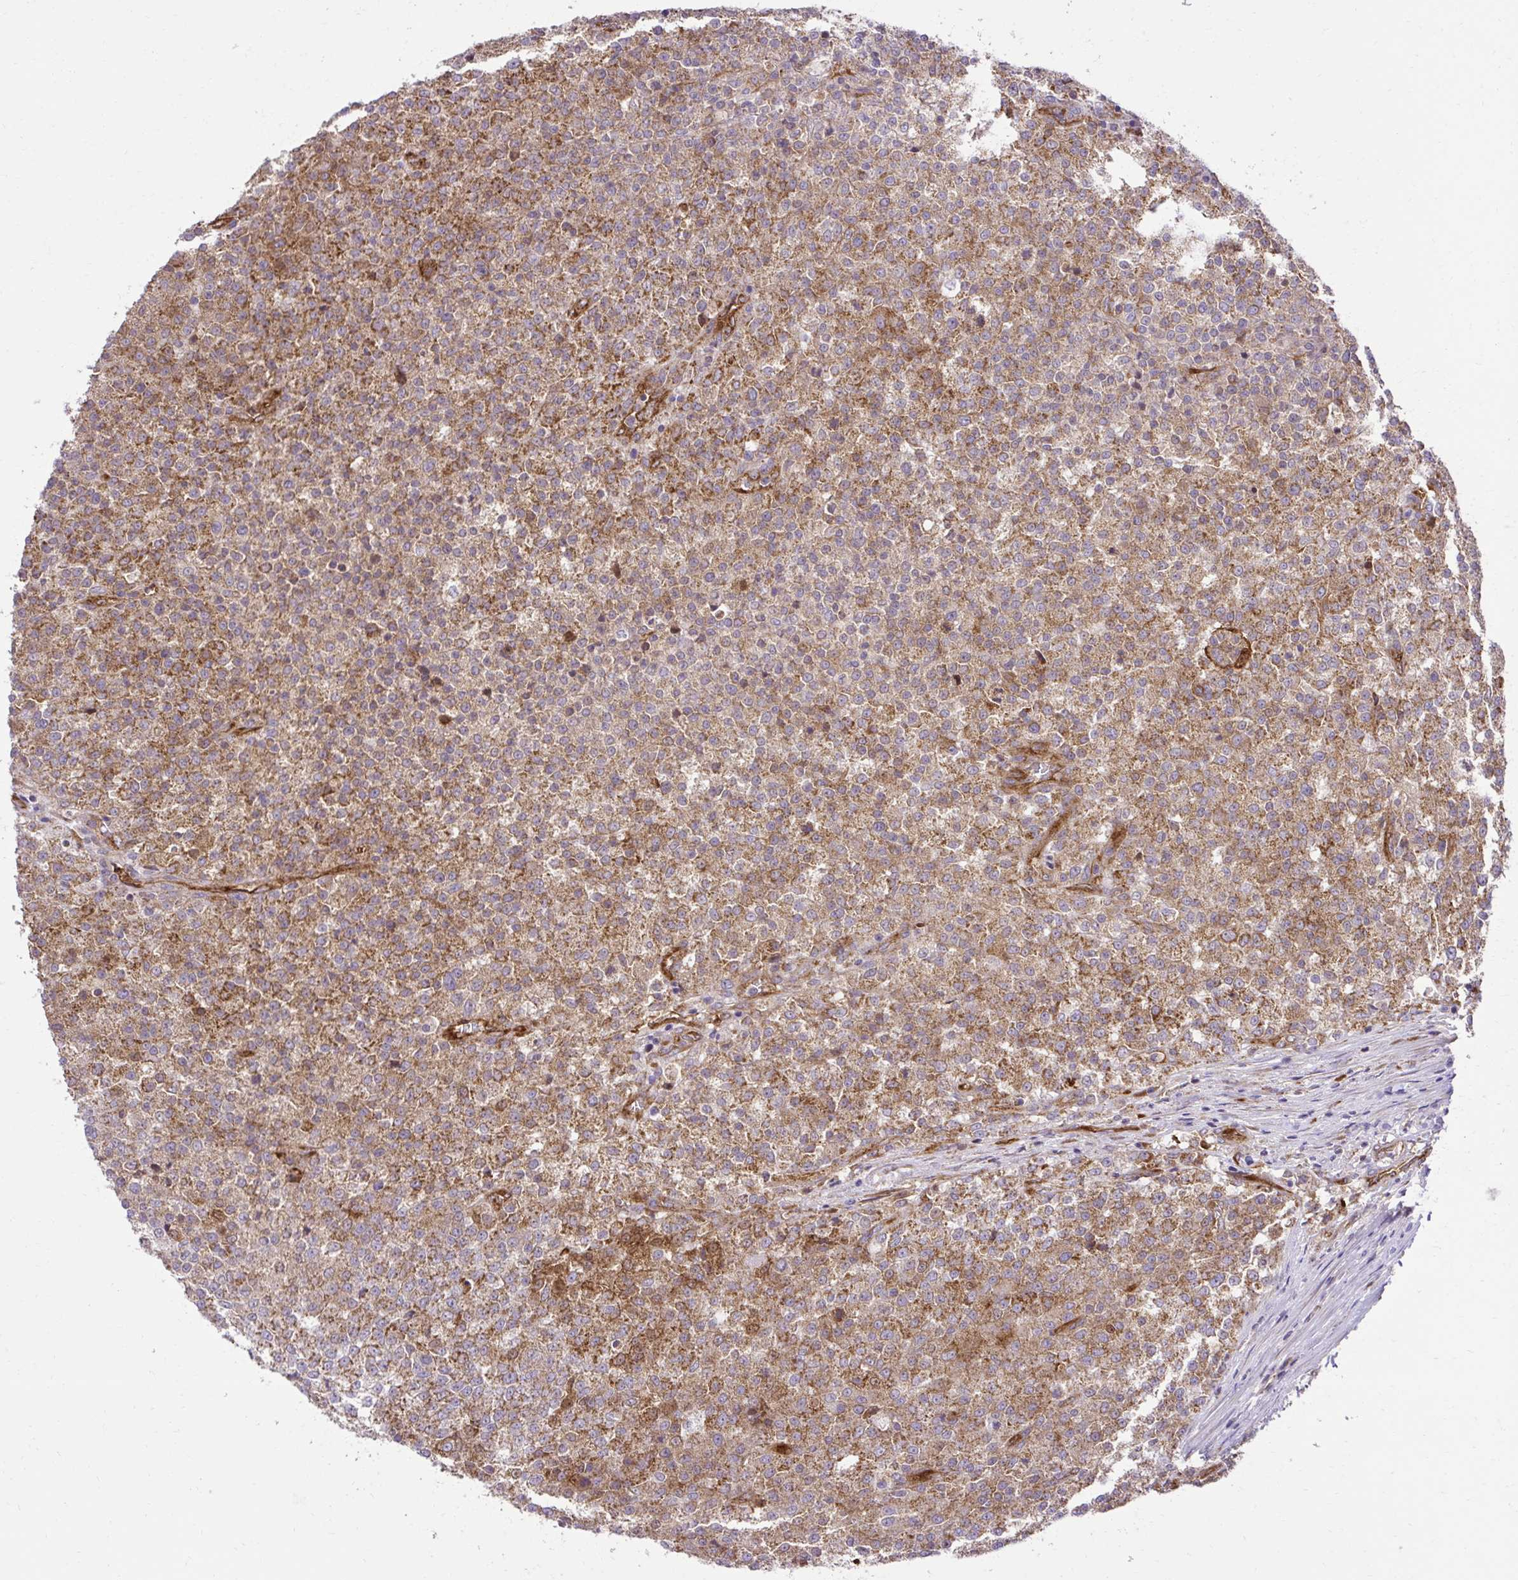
{"staining": {"intensity": "moderate", "quantity": ">75%", "location": "cytoplasmic/membranous"}, "tissue": "testis cancer", "cell_type": "Tumor cells", "image_type": "cancer", "snomed": [{"axis": "morphology", "description": "Seminoma, NOS"}, {"axis": "topography", "description": "Testis"}], "caption": "The image reveals staining of testis cancer, revealing moderate cytoplasmic/membranous protein expression (brown color) within tumor cells. (DAB = brown stain, brightfield microscopy at high magnification).", "gene": "LIMS1", "patient": {"sex": "male", "age": 59}}